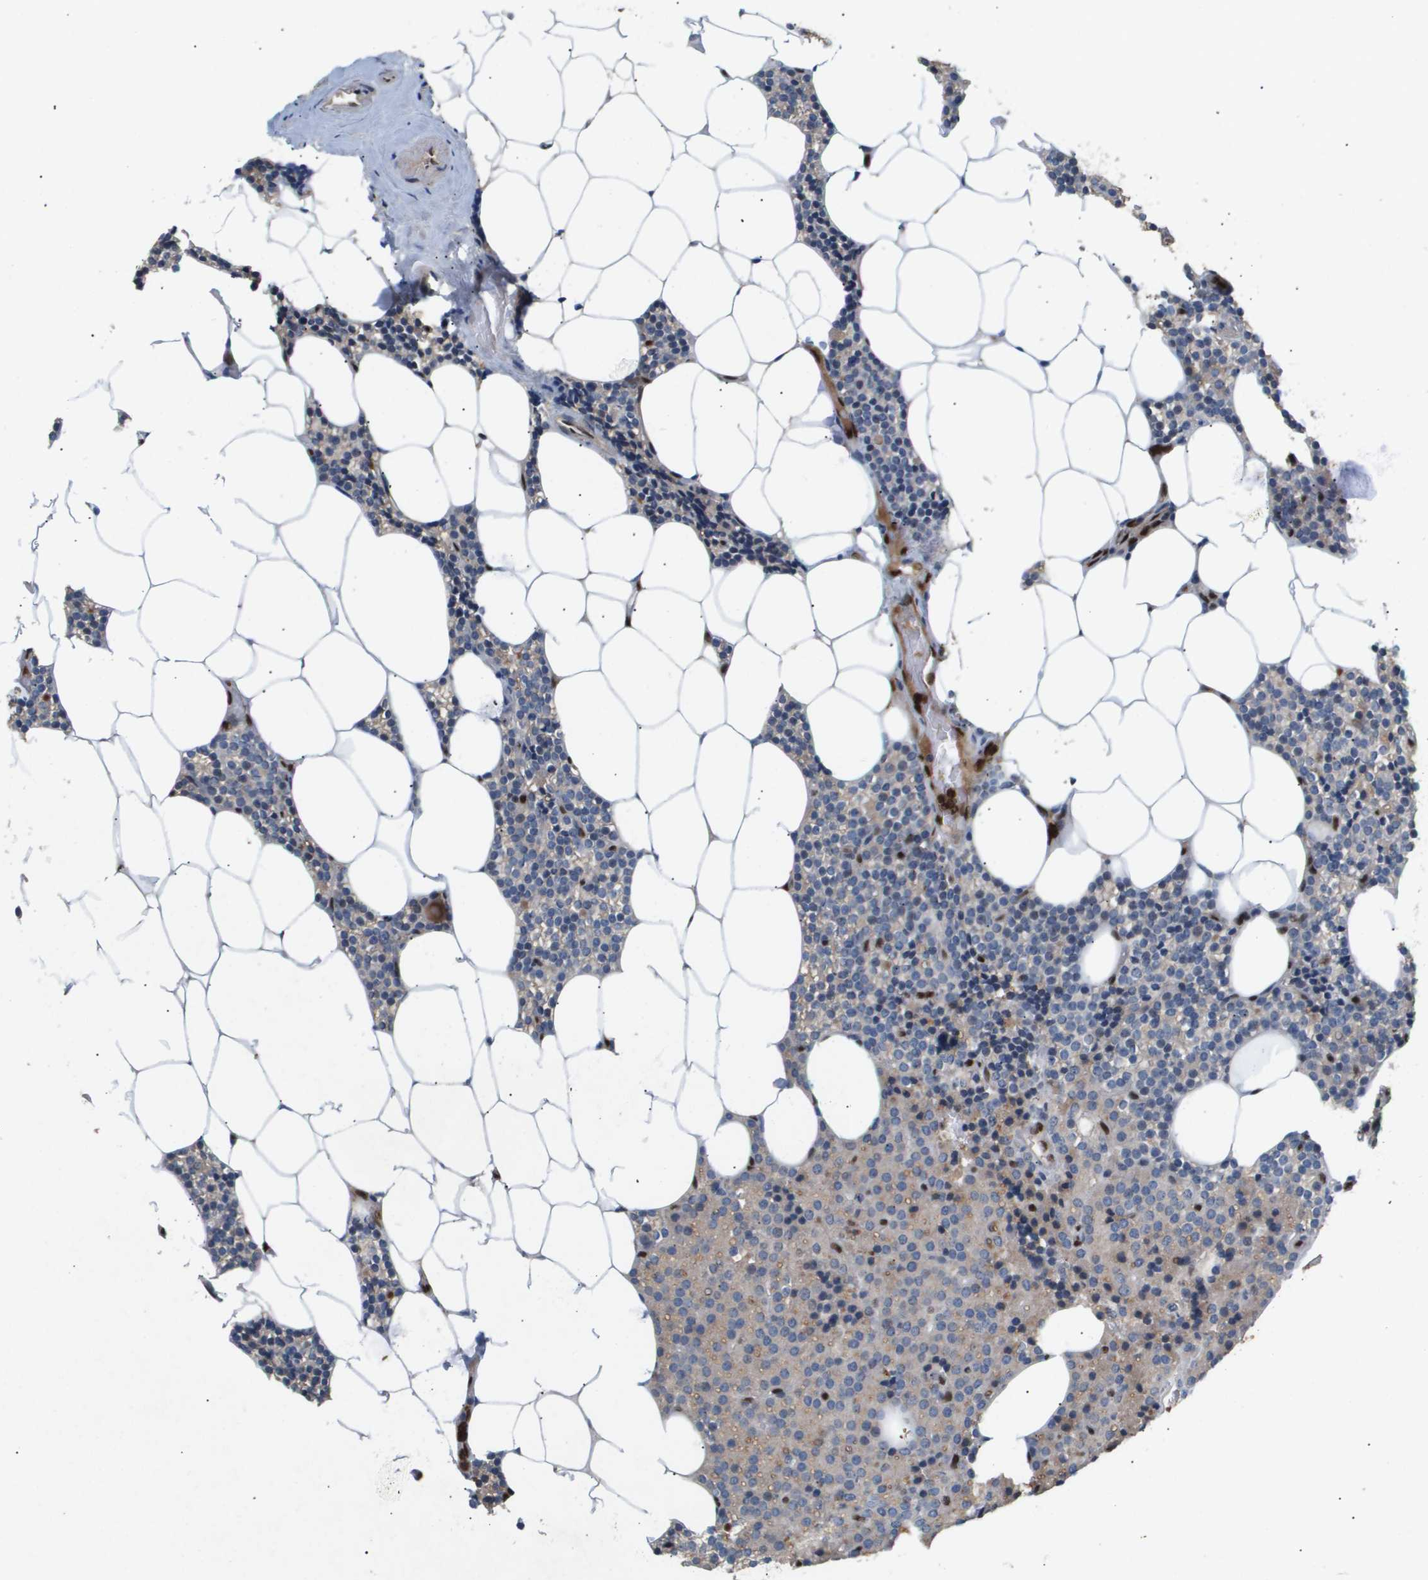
{"staining": {"intensity": "weak", "quantity": "<25%", "location": "cytoplasmic/membranous"}, "tissue": "parathyroid gland", "cell_type": "Glandular cells", "image_type": "normal", "snomed": [{"axis": "morphology", "description": "Normal tissue, NOS"}, {"axis": "morphology", "description": "Adenoma, NOS"}, {"axis": "topography", "description": "Parathyroid gland"}], "caption": "The image displays no staining of glandular cells in normal parathyroid gland. (DAB (3,3'-diaminobenzidine) IHC, high magnification).", "gene": "ERG", "patient": {"sex": "female", "age": 70}}